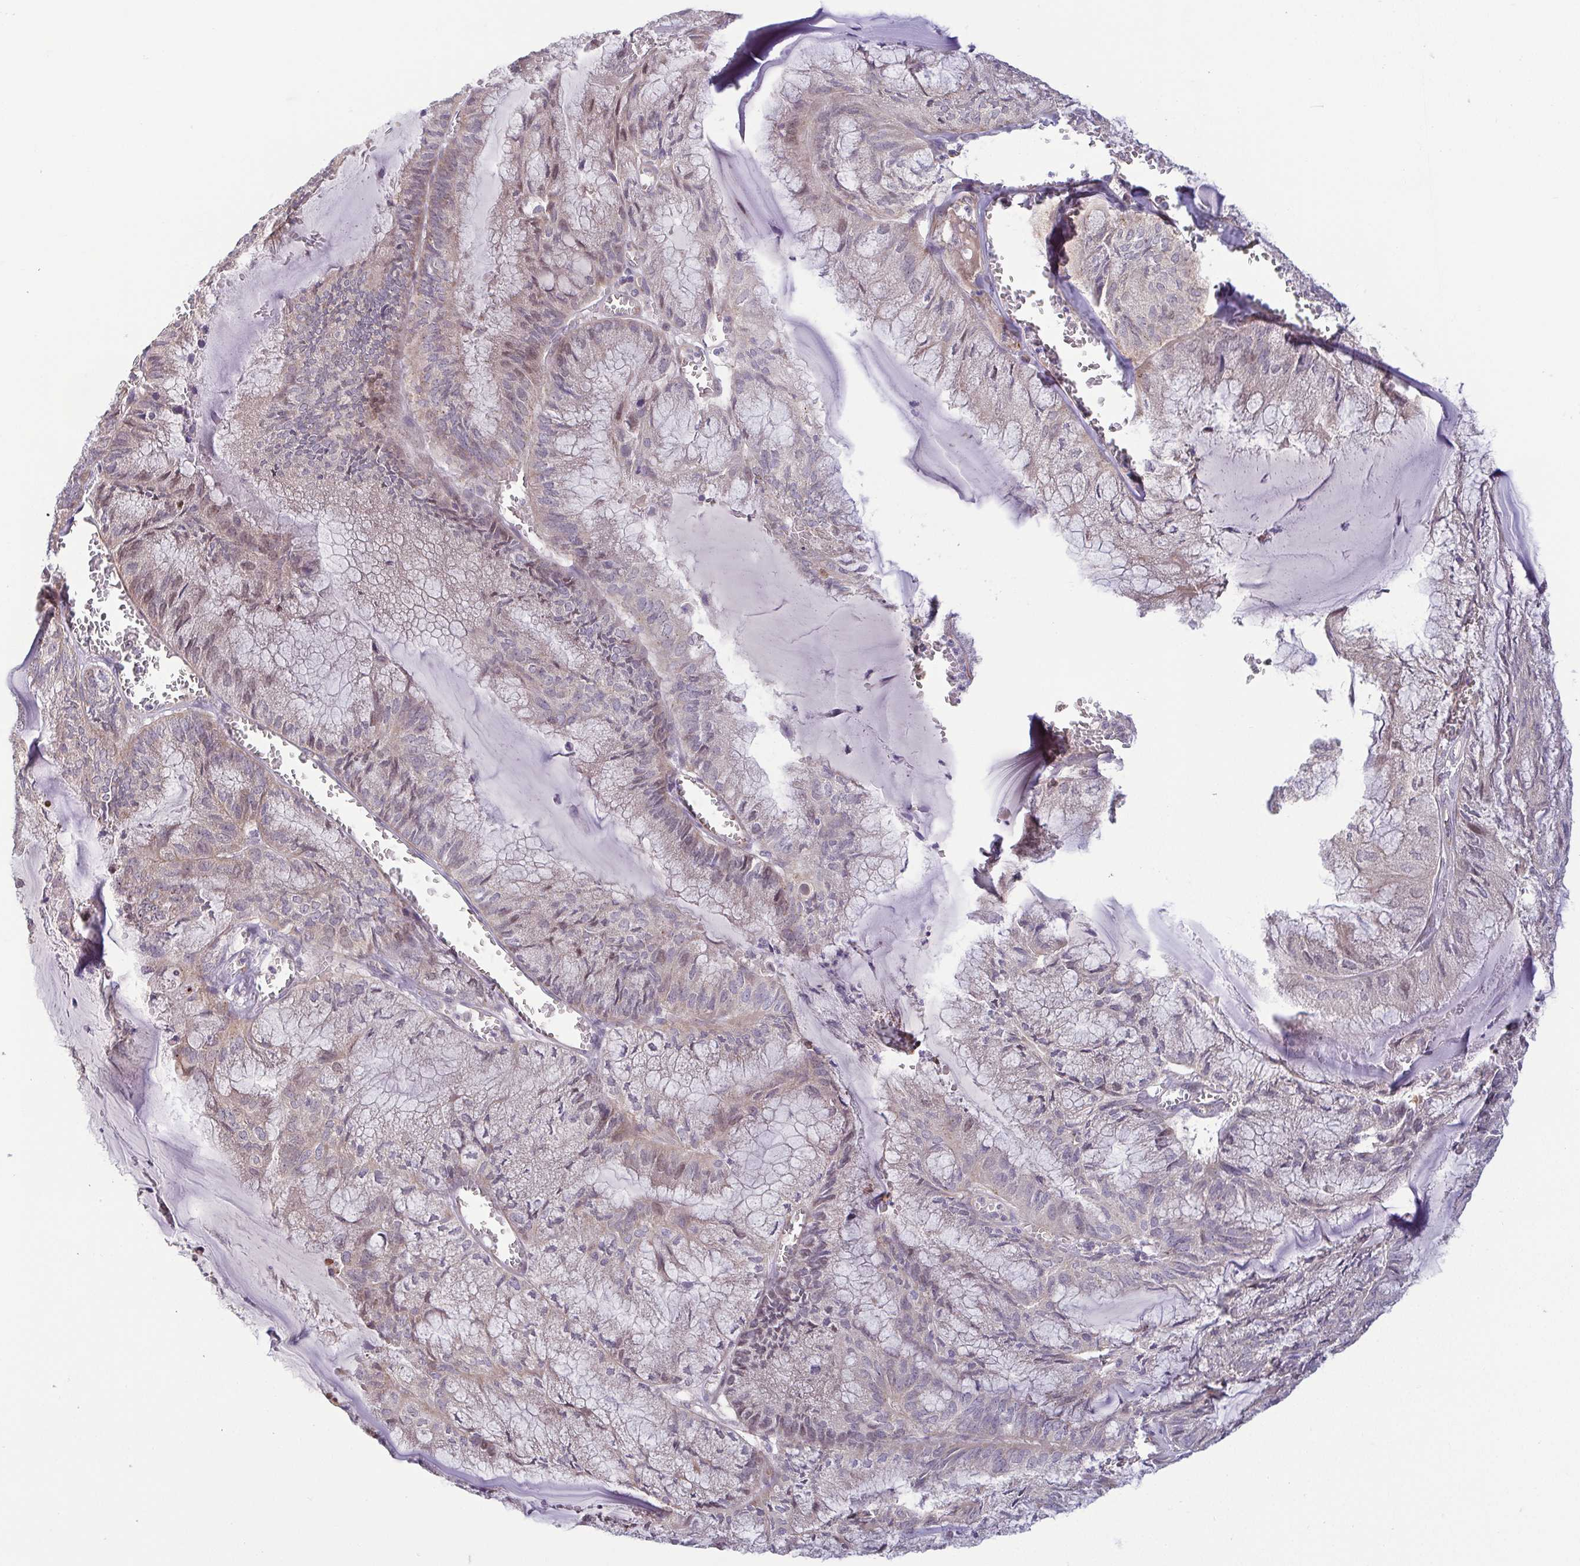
{"staining": {"intensity": "weak", "quantity": "25%-75%", "location": "cytoplasmic/membranous"}, "tissue": "endometrial cancer", "cell_type": "Tumor cells", "image_type": "cancer", "snomed": [{"axis": "morphology", "description": "Carcinoma, NOS"}, {"axis": "topography", "description": "Endometrium"}], "caption": "Protein expression analysis of human endometrial cancer (carcinoma) reveals weak cytoplasmic/membranous expression in about 25%-75% of tumor cells. (Brightfield microscopy of DAB IHC at high magnification).", "gene": "OSBPL7", "patient": {"sex": "female", "age": 62}}